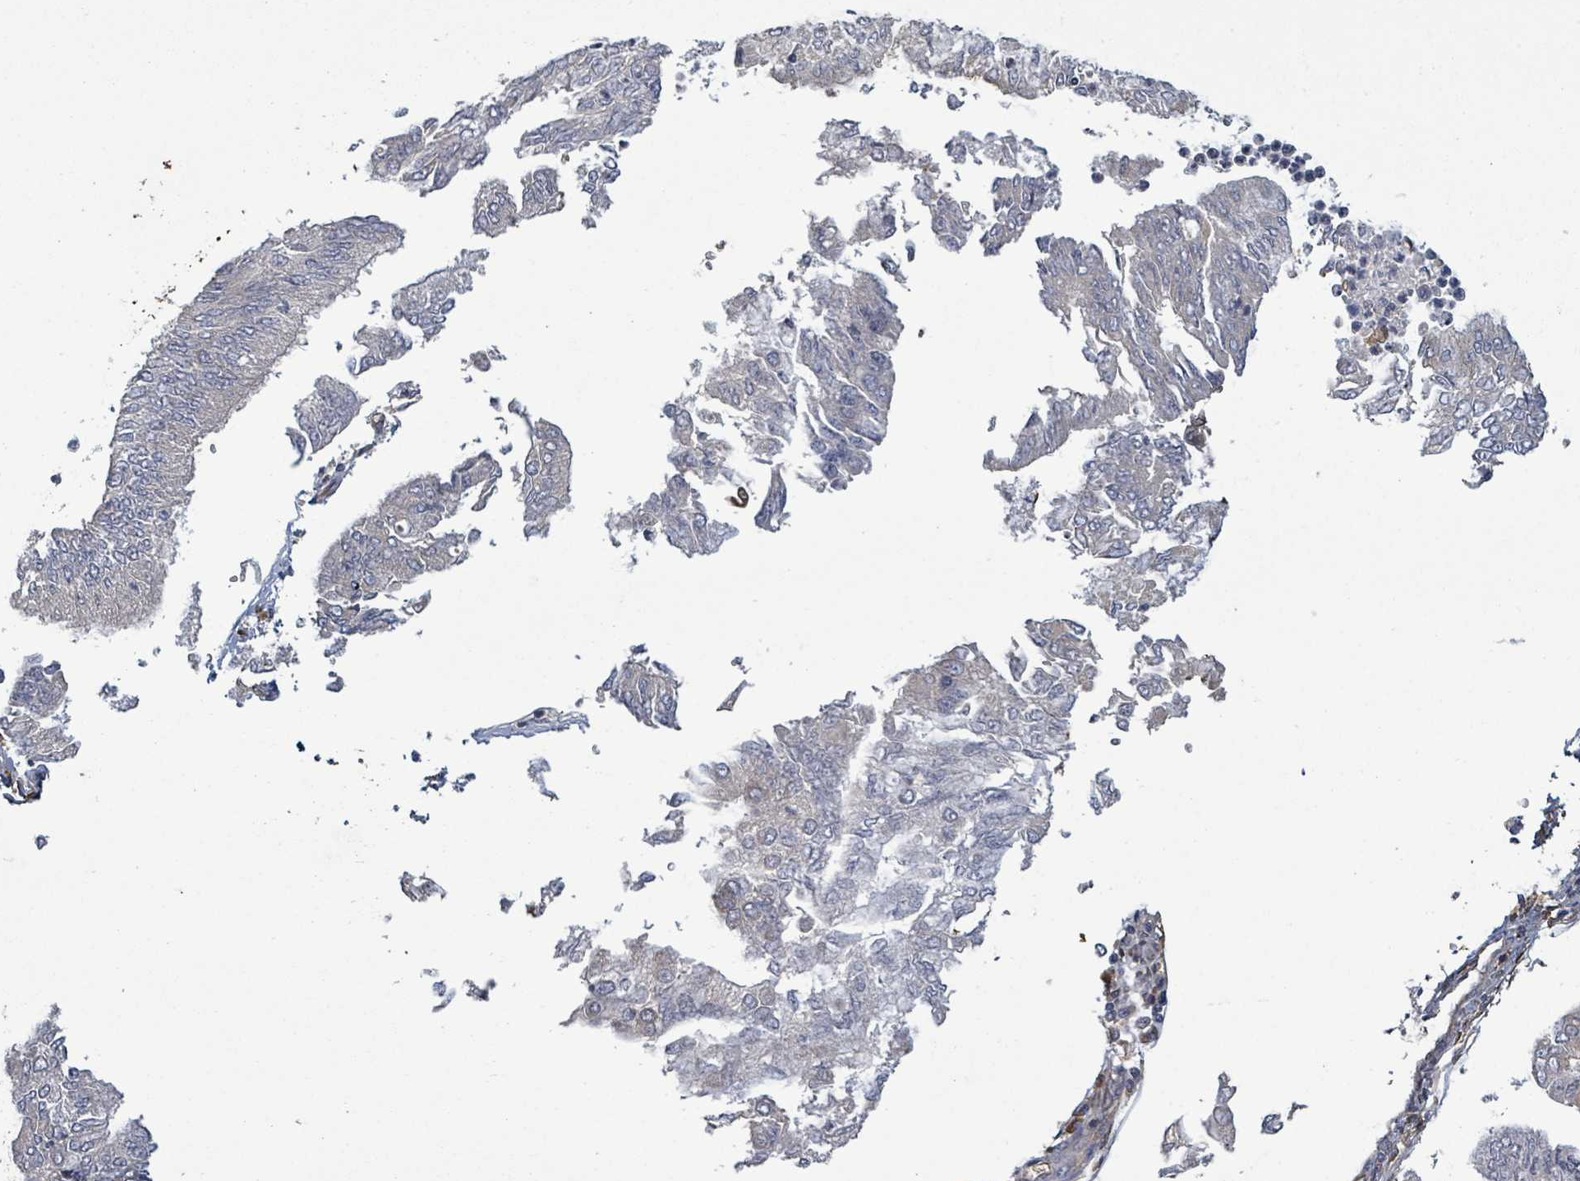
{"staining": {"intensity": "negative", "quantity": "none", "location": "none"}, "tissue": "endometrial cancer", "cell_type": "Tumor cells", "image_type": "cancer", "snomed": [{"axis": "morphology", "description": "Adenocarcinoma, NOS"}, {"axis": "topography", "description": "Endometrium"}], "caption": "Tumor cells show no significant protein staining in adenocarcinoma (endometrial).", "gene": "MAP3K6", "patient": {"sex": "female", "age": 68}}